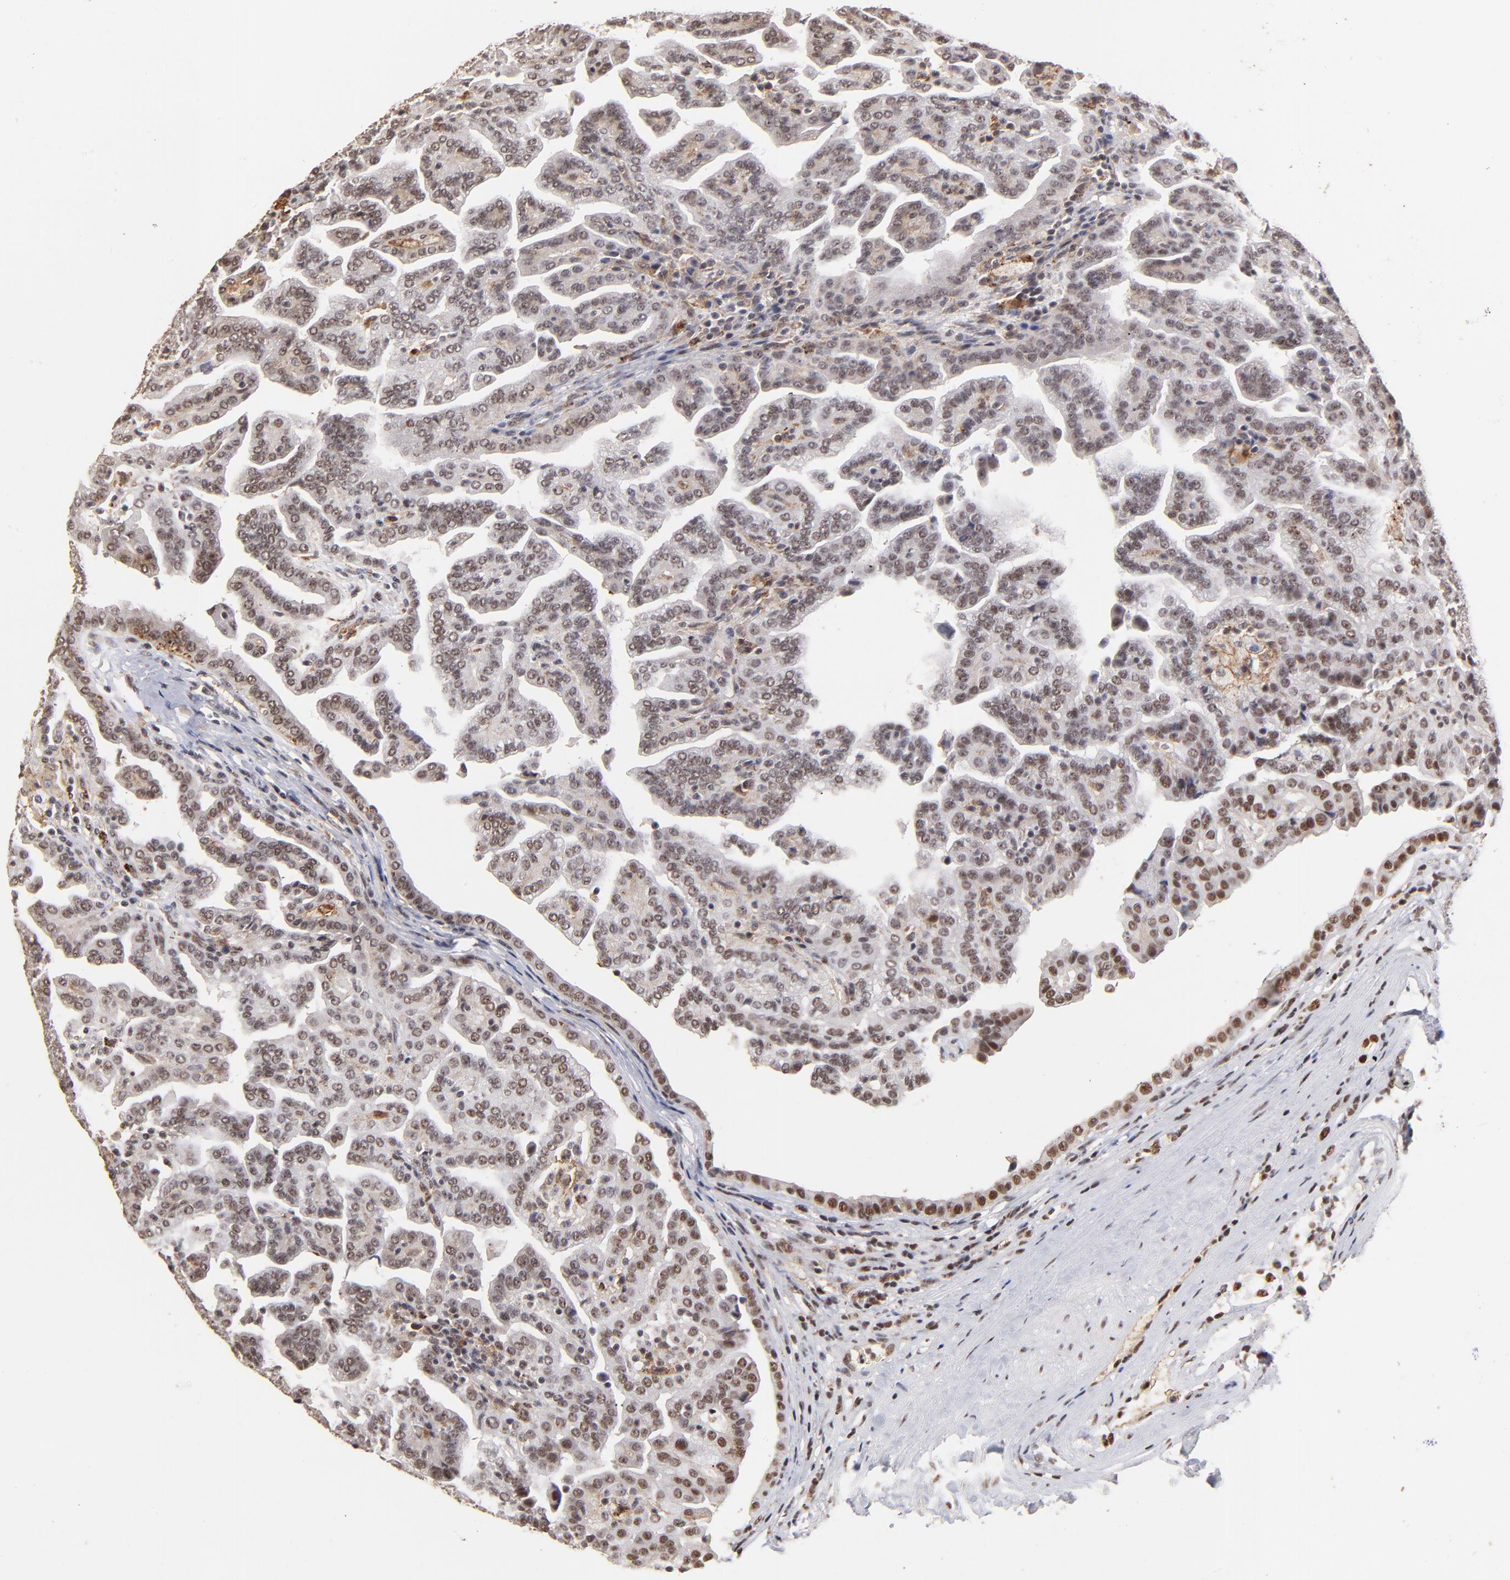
{"staining": {"intensity": "moderate", "quantity": ">75%", "location": "nuclear"}, "tissue": "renal cancer", "cell_type": "Tumor cells", "image_type": "cancer", "snomed": [{"axis": "morphology", "description": "Adenocarcinoma, NOS"}, {"axis": "topography", "description": "Kidney"}], "caption": "High-magnification brightfield microscopy of adenocarcinoma (renal) stained with DAB (brown) and counterstained with hematoxylin (blue). tumor cells exhibit moderate nuclear positivity is present in about>75% of cells. (DAB = brown stain, brightfield microscopy at high magnification).", "gene": "ZNF146", "patient": {"sex": "male", "age": 61}}